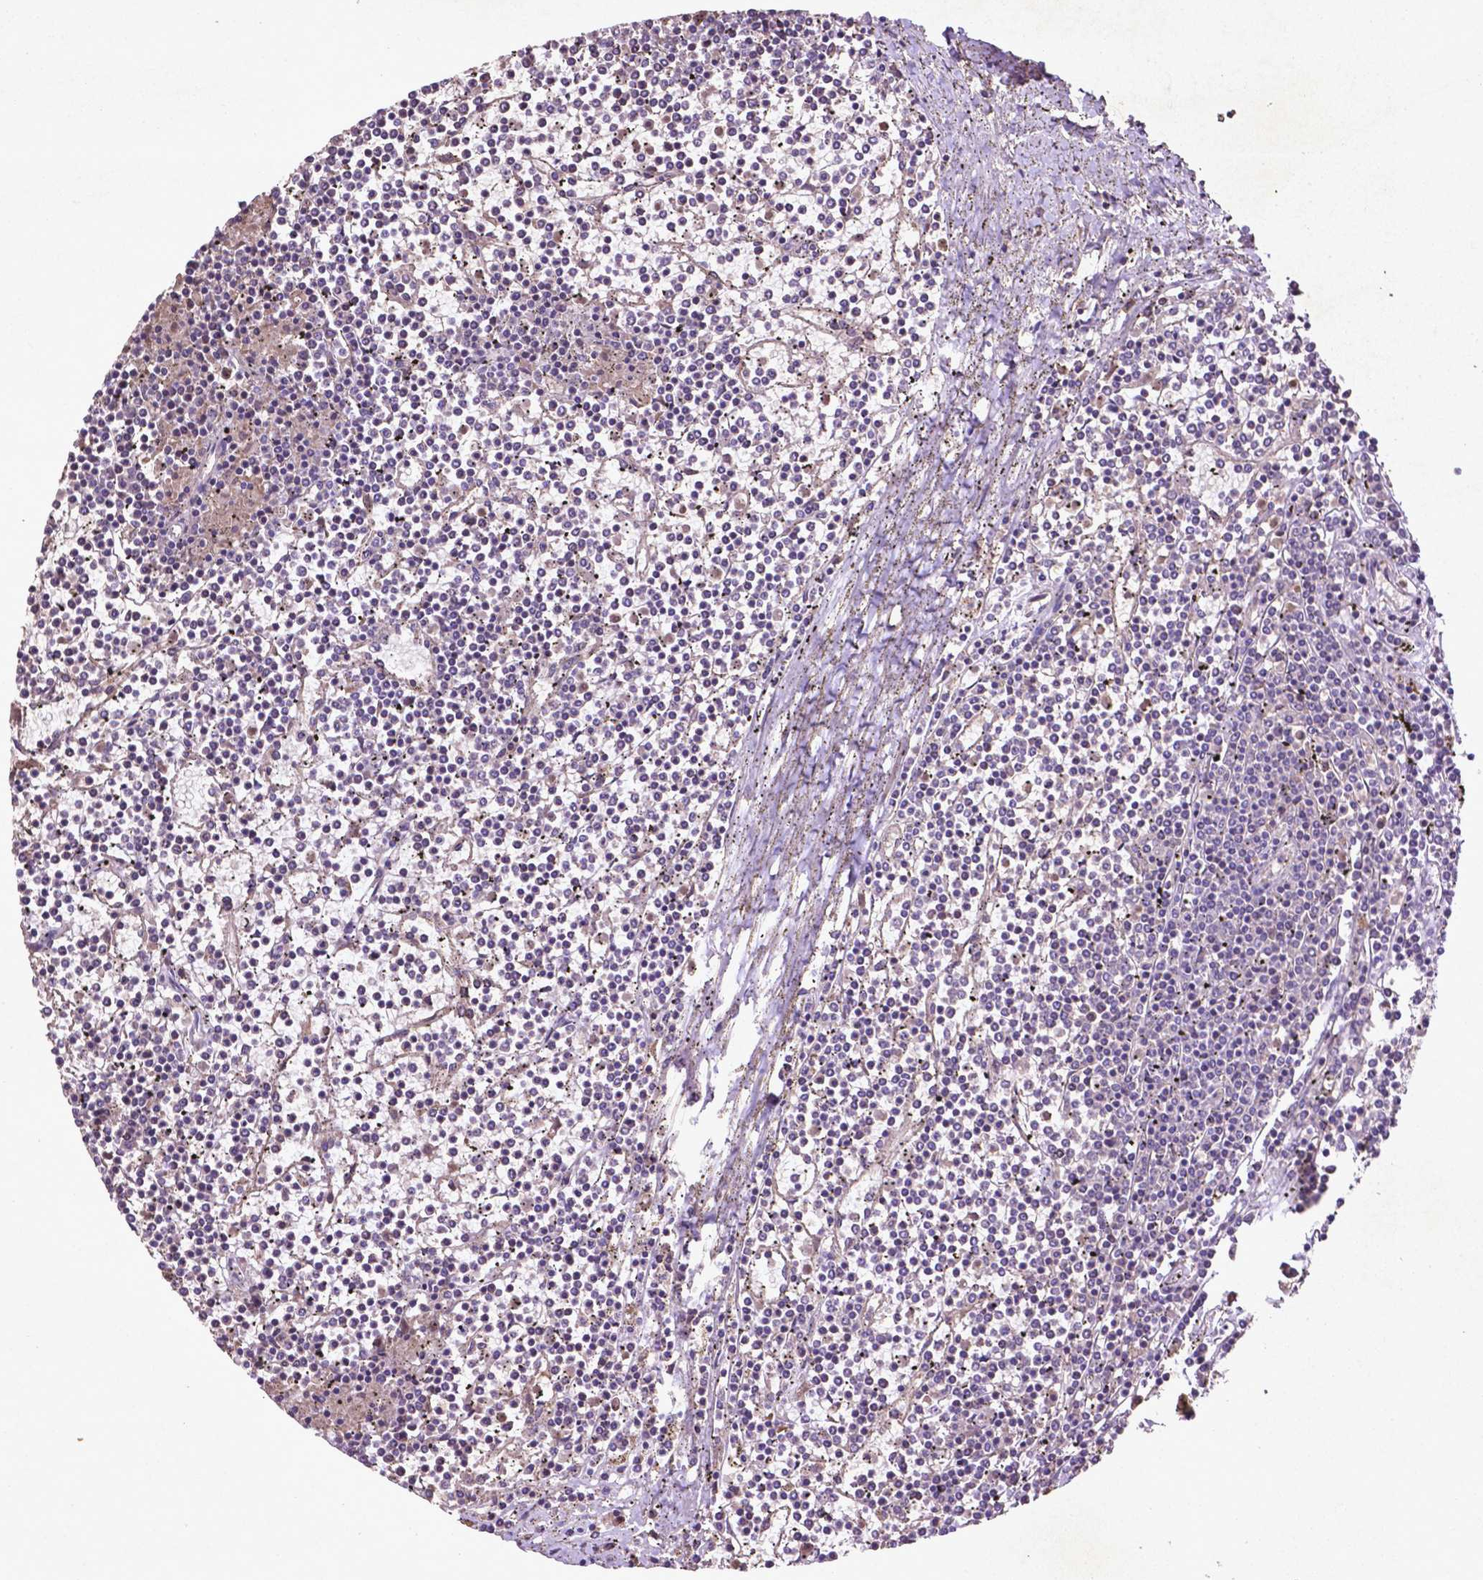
{"staining": {"intensity": "negative", "quantity": "none", "location": "none"}, "tissue": "lymphoma", "cell_type": "Tumor cells", "image_type": "cancer", "snomed": [{"axis": "morphology", "description": "Malignant lymphoma, non-Hodgkin's type, Low grade"}, {"axis": "topography", "description": "Spleen"}], "caption": "This is an immunohistochemistry (IHC) image of human lymphoma. There is no positivity in tumor cells.", "gene": "COQ2", "patient": {"sex": "female", "age": 19}}